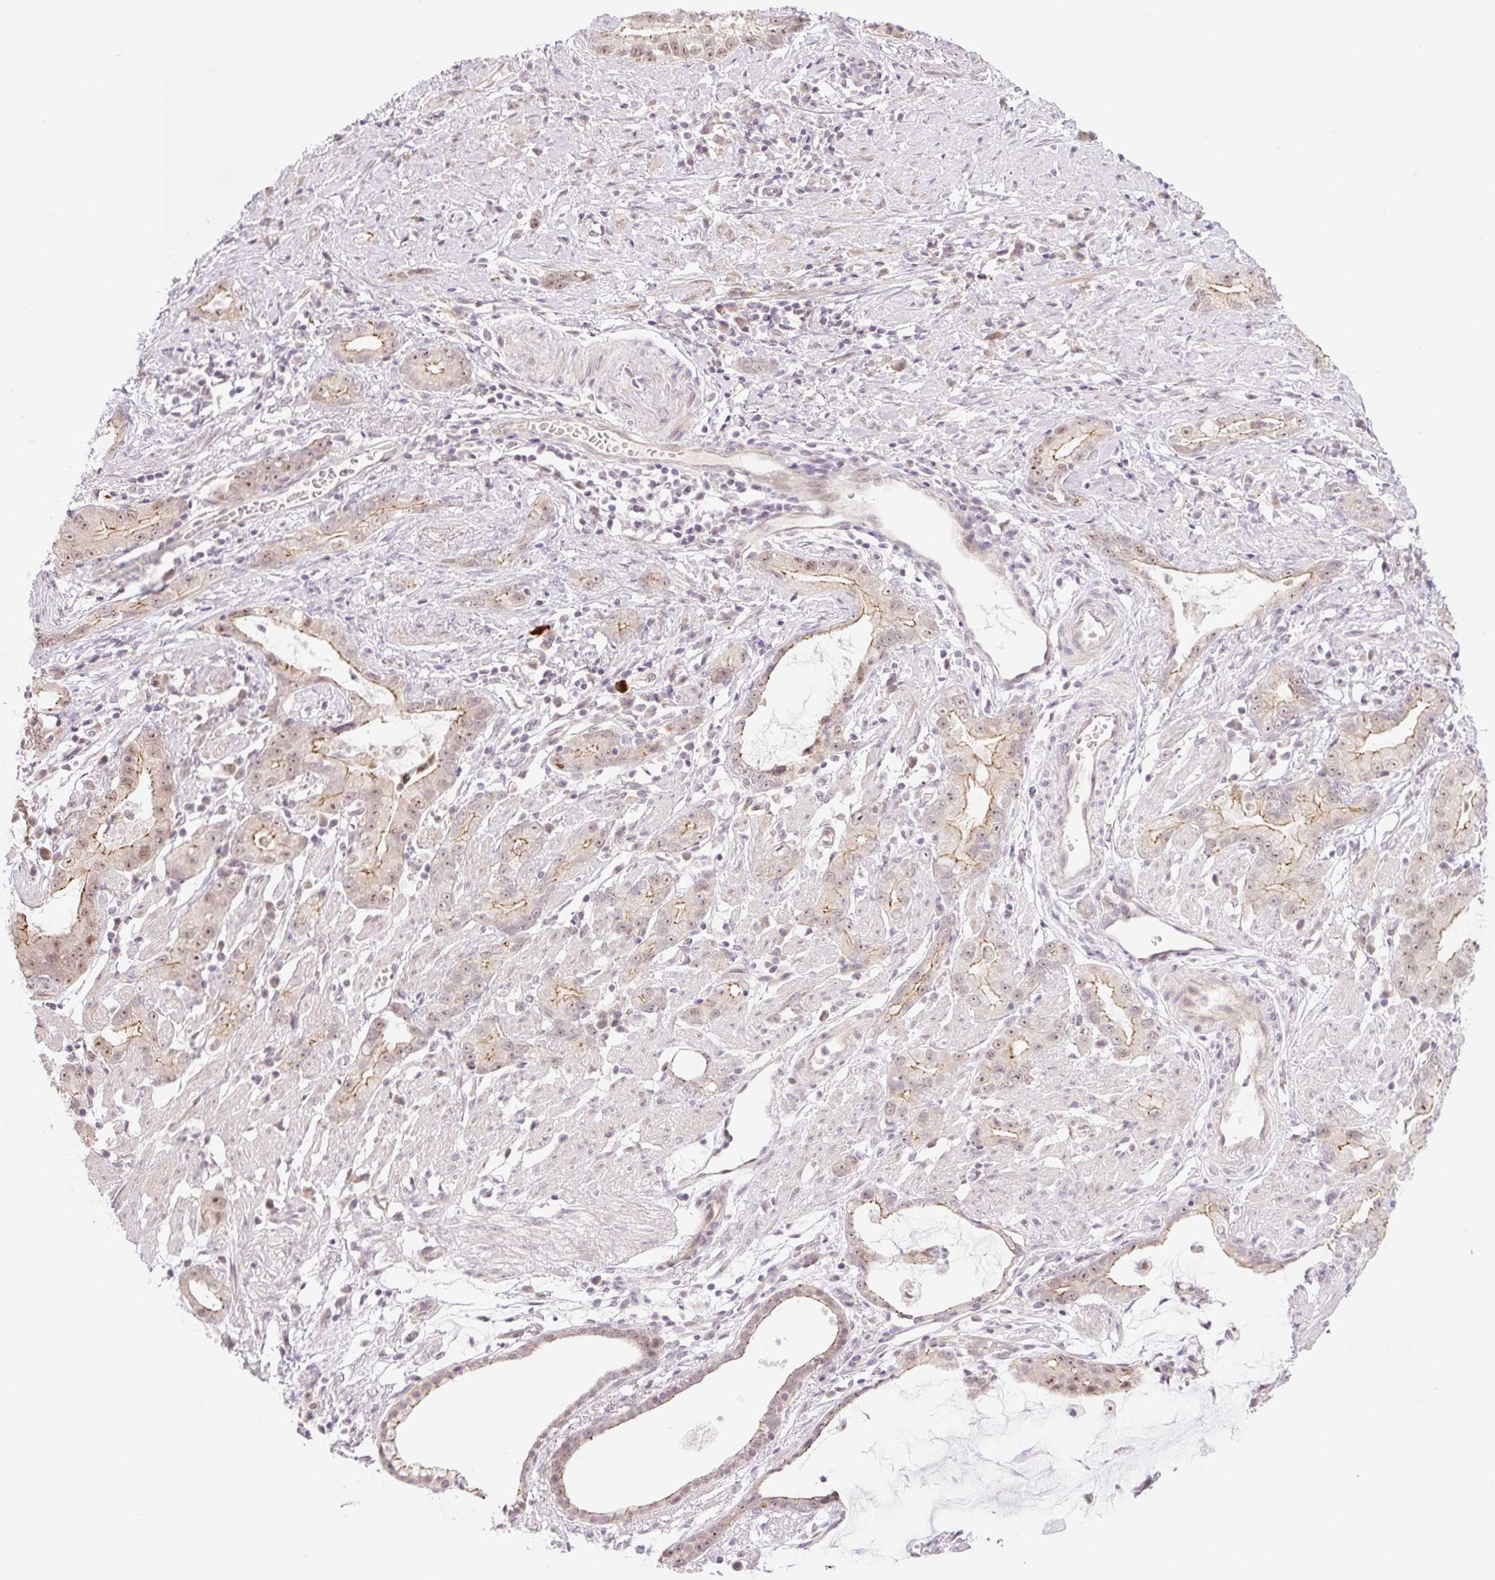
{"staining": {"intensity": "moderate", "quantity": "25%-75%", "location": "cytoplasmic/membranous,nuclear"}, "tissue": "stomach cancer", "cell_type": "Tumor cells", "image_type": "cancer", "snomed": [{"axis": "morphology", "description": "Adenocarcinoma, NOS"}, {"axis": "topography", "description": "Stomach"}], "caption": "Stomach cancer stained with immunohistochemistry (IHC) shows moderate cytoplasmic/membranous and nuclear positivity in about 25%-75% of tumor cells.", "gene": "ICE1", "patient": {"sex": "male", "age": 55}}